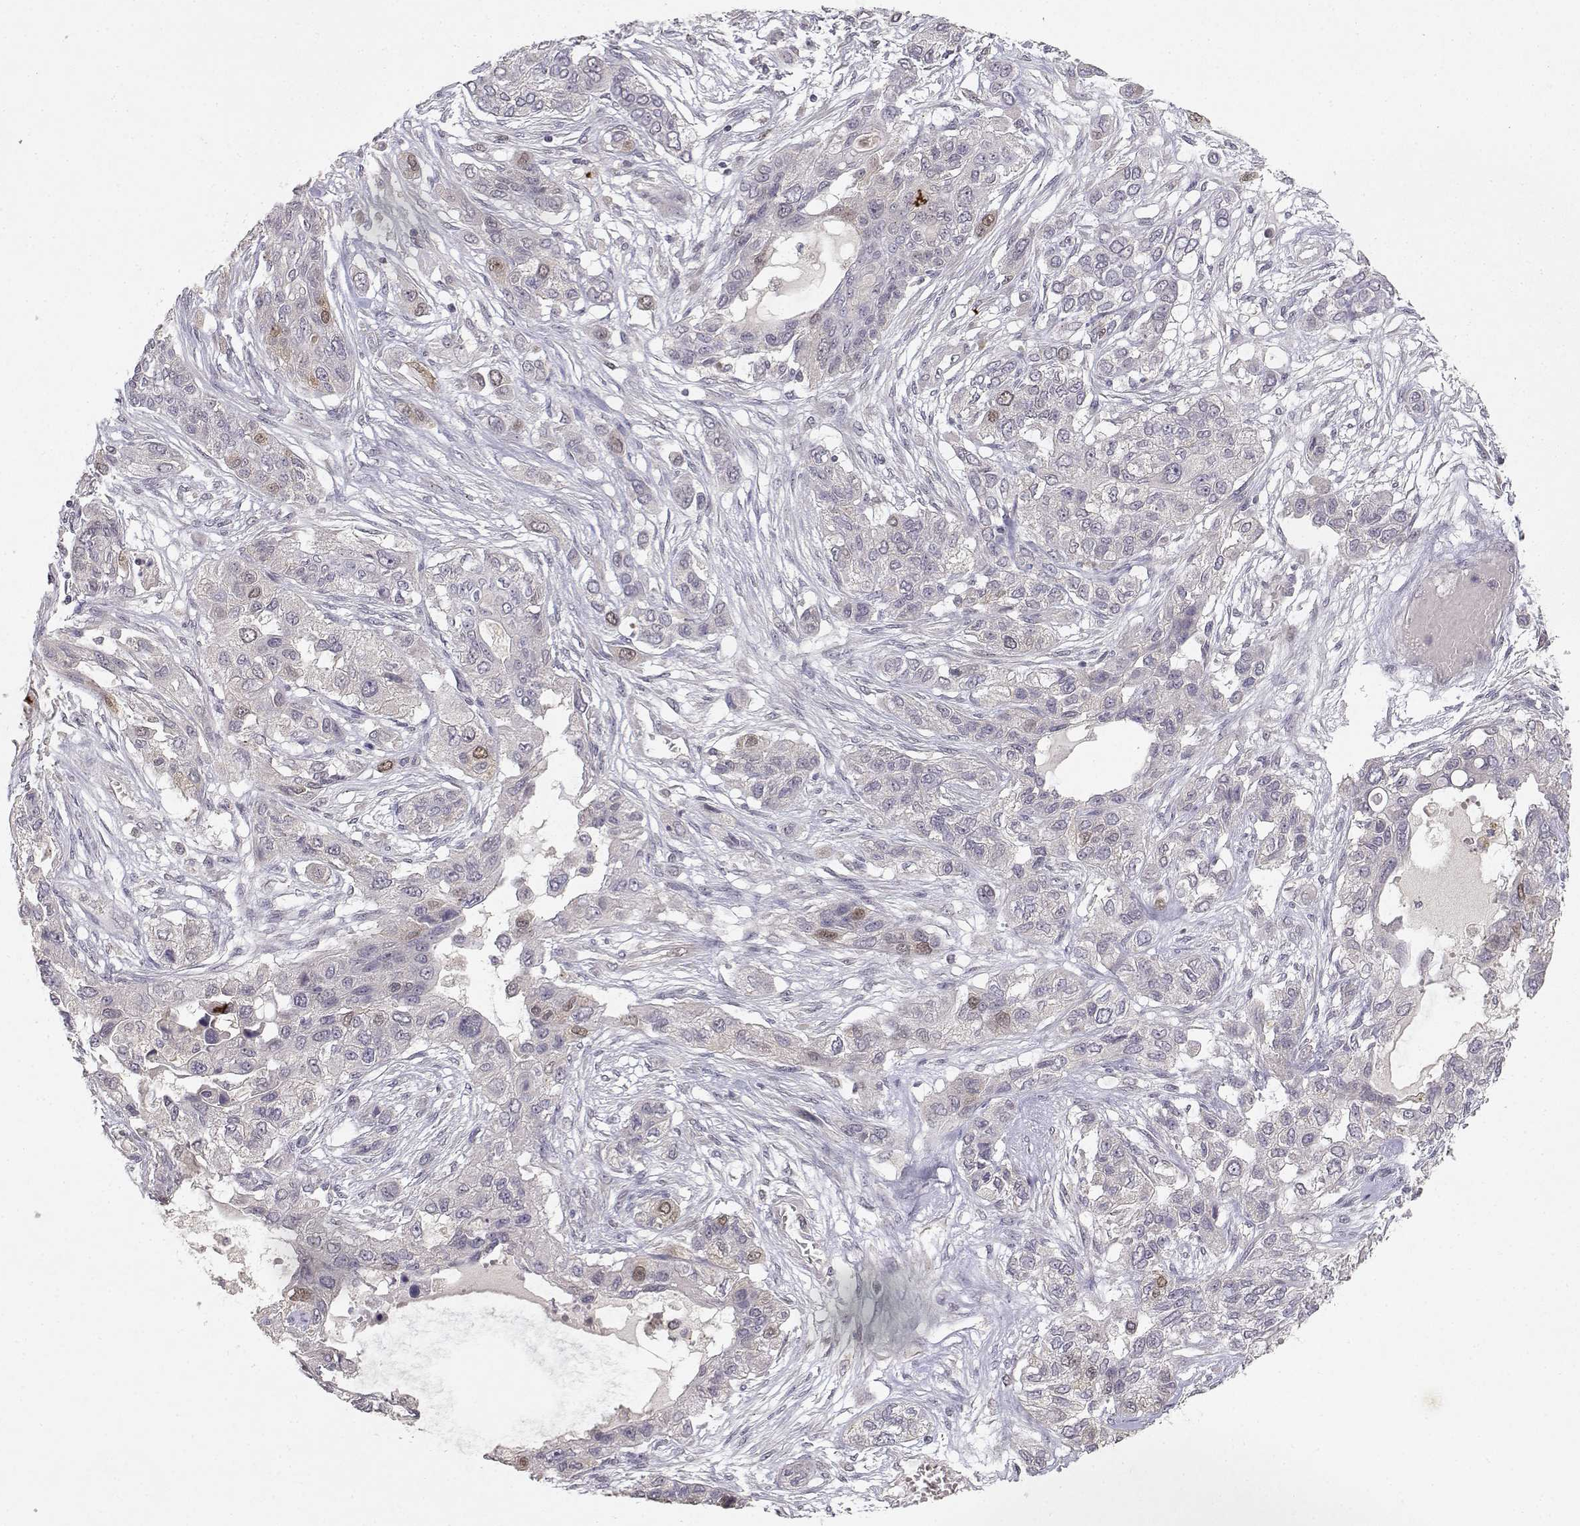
{"staining": {"intensity": "weak", "quantity": "<25%", "location": "nuclear"}, "tissue": "lung cancer", "cell_type": "Tumor cells", "image_type": "cancer", "snomed": [{"axis": "morphology", "description": "Squamous cell carcinoma, NOS"}, {"axis": "topography", "description": "Lung"}], "caption": "An immunohistochemistry image of lung cancer (squamous cell carcinoma) is shown. There is no staining in tumor cells of lung cancer (squamous cell carcinoma).", "gene": "RAD51", "patient": {"sex": "female", "age": 70}}